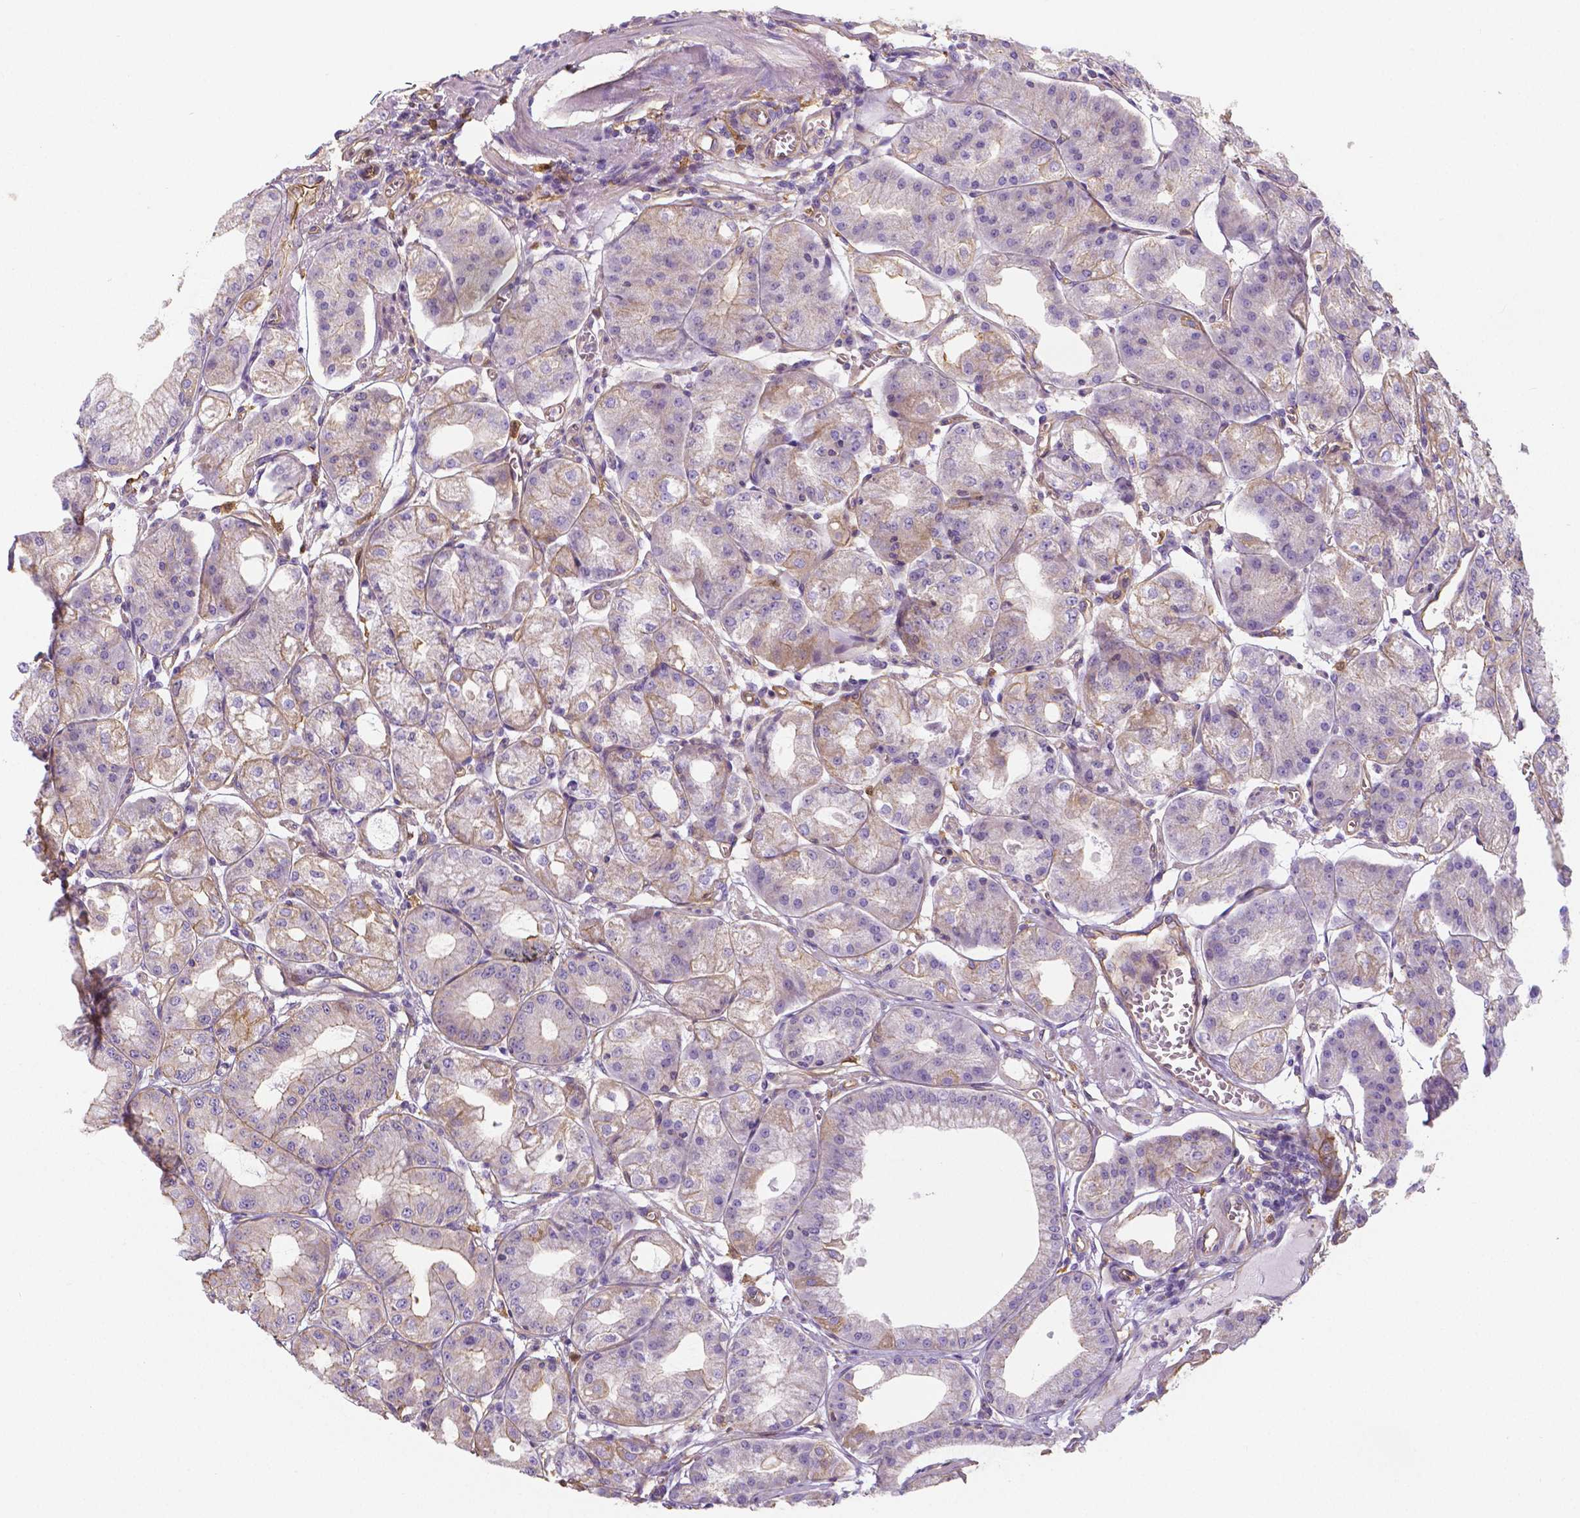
{"staining": {"intensity": "weak", "quantity": "25%-75%", "location": "cytoplasmic/membranous"}, "tissue": "stomach", "cell_type": "Glandular cells", "image_type": "normal", "snomed": [{"axis": "morphology", "description": "Normal tissue, NOS"}, {"axis": "topography", "description": "Stomach, lower"}], "caption": "IHC staining of normal stomach, which displays low levels of weak cytoplasmic/membranous expression in about 25%-75% of glandular cells indicating weak cytoplasmic/membranous protein expression. The staining was performed using DAB (3,3'-diaminobenzidine) (brown) for protein detection and nuclei were counterstained in hematoxylin (blue).", "gene": "CRMP1", "patient": {"sex": "male", "age": 71}}